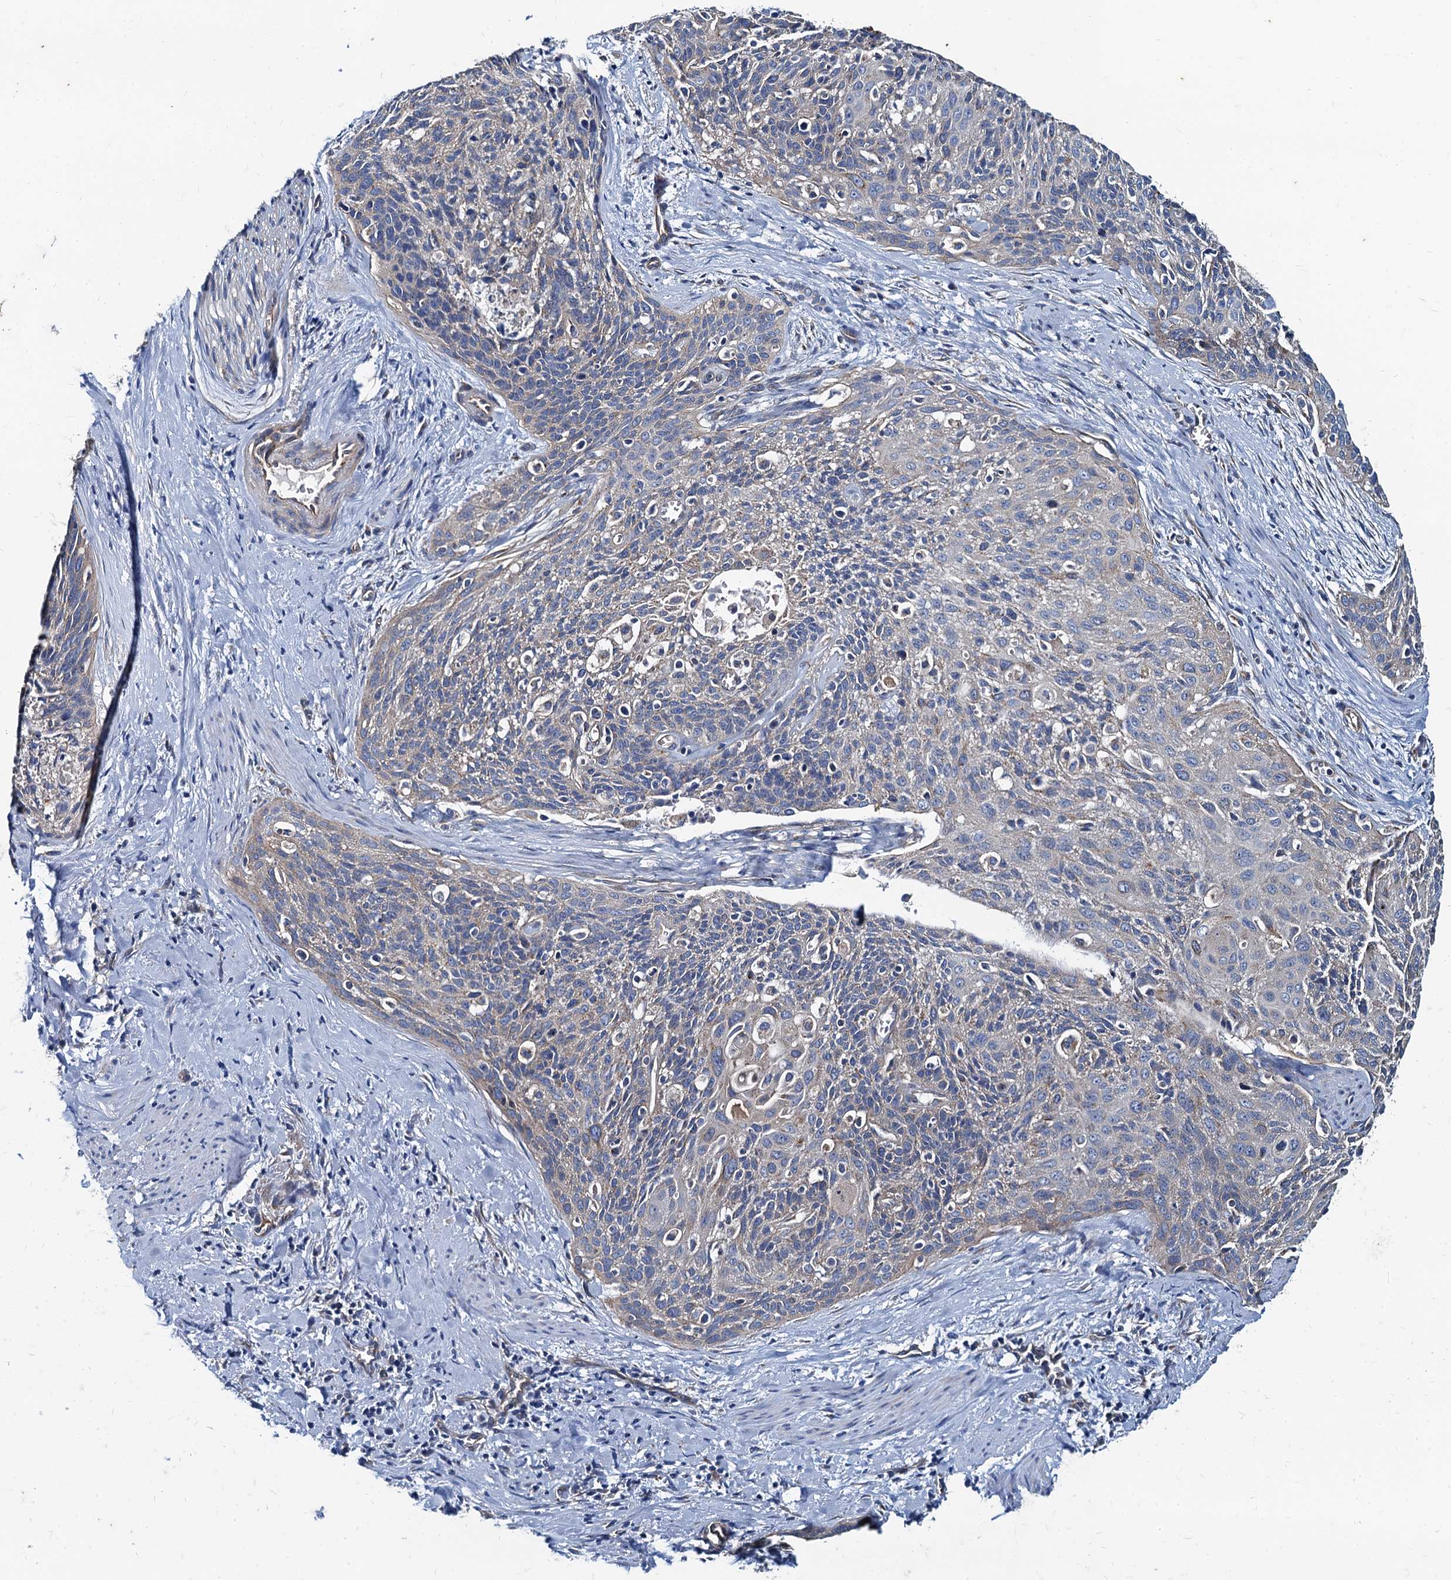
{"staining": {"intensity": "negative", "quantity": "none", "location": "none"}, "tissue": "cervical cancer", "cell_type": "Tumor cells", "image_type": "cancer", "snomed": [{"axis": "morphology", "description": "Squamous cell carcinoma, NOS"}, {"axis": "topography", "description": "Cervix"}], "caption": "An immunohistochemistry (IHC) micrograph of cervical cancer is shown. There is no staining in tumor cells of cervical cancer.", "gene": "NGRN", "patient": {"sex": "female", "age": 55}}